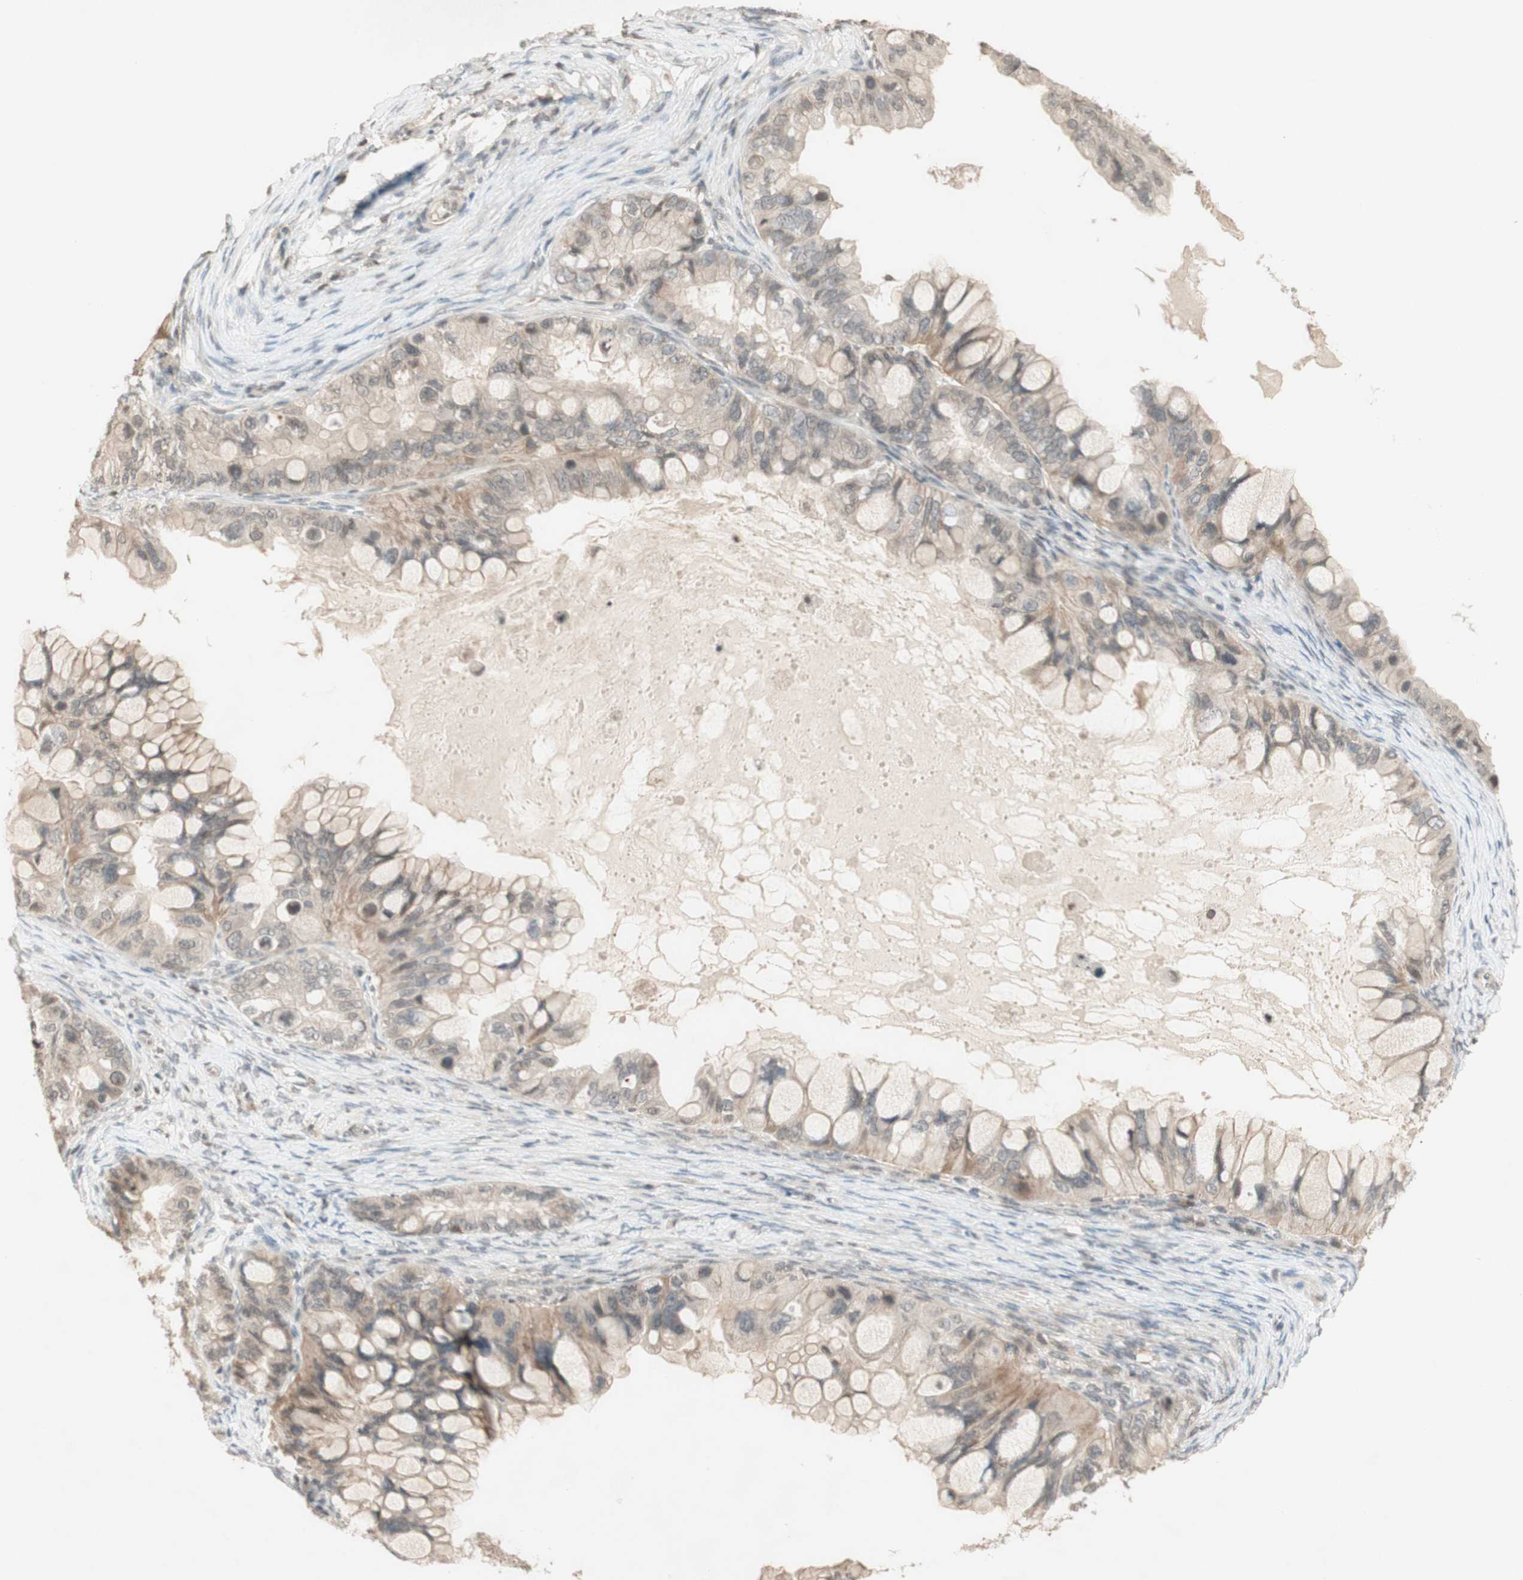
{"staining": {"intensity": "negative", "quantity": "none", "location": "none"}, "tissue": "ovarian cancer", "cell_type": "Tumor cells", "image_type": "cancer", "snomed": [{"axis": "morphology", "description": "Cystadenocarcinoma, mucinous, NOS"}, {"axis": "topography", "description": "Ovary"}], "caption": "This histopathology image is of mucinous cystadenocarcinoma (ovarian) stained with immunohistochemistry (IHC) to label a protein in brown with the nuclei are counter-stained blue. There is no positivity in tumor cells.", "gene": "GLI1", "patient": {"sex": "female", "age": 80}}